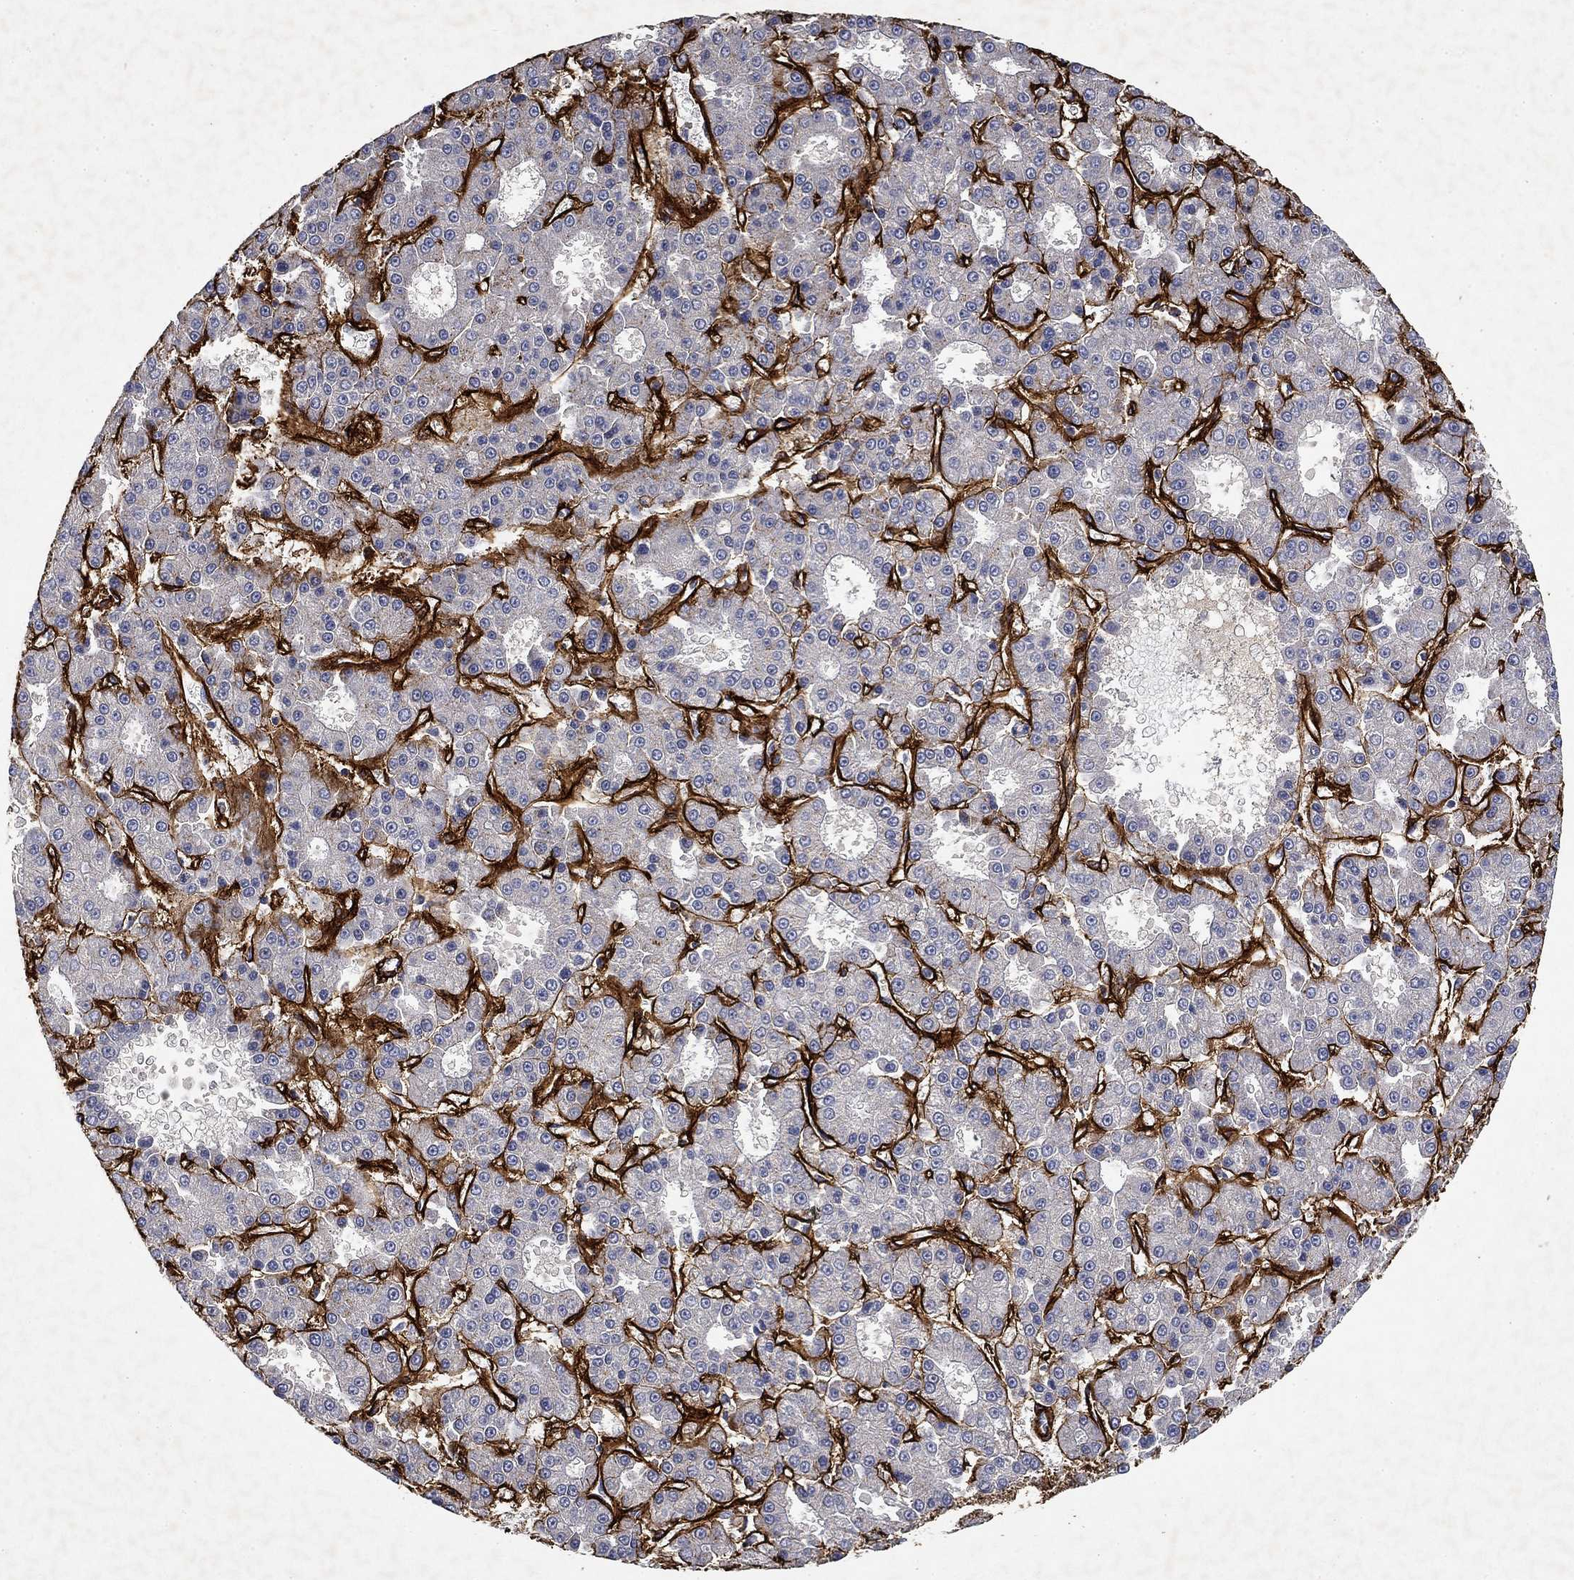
{"staining": {"intensity": "negative", "quantity": "none", "location": "none"}, "tissue": "liver cancer", "cell_type": "Tumor cells", "image_type": "cancer", "snomed": [{"axis": "morphology", "description": "Carcinoma, Hepatocellular, NOS"}, {"axis": "topography", "description": "Liver"}], "caption": "This is a image of IHC staining of liver hepatocellular carcinoma, which shows no staining in tumor cells.", "gene": "COL4A2", "patient": {"sex": "male", "age": 70}}